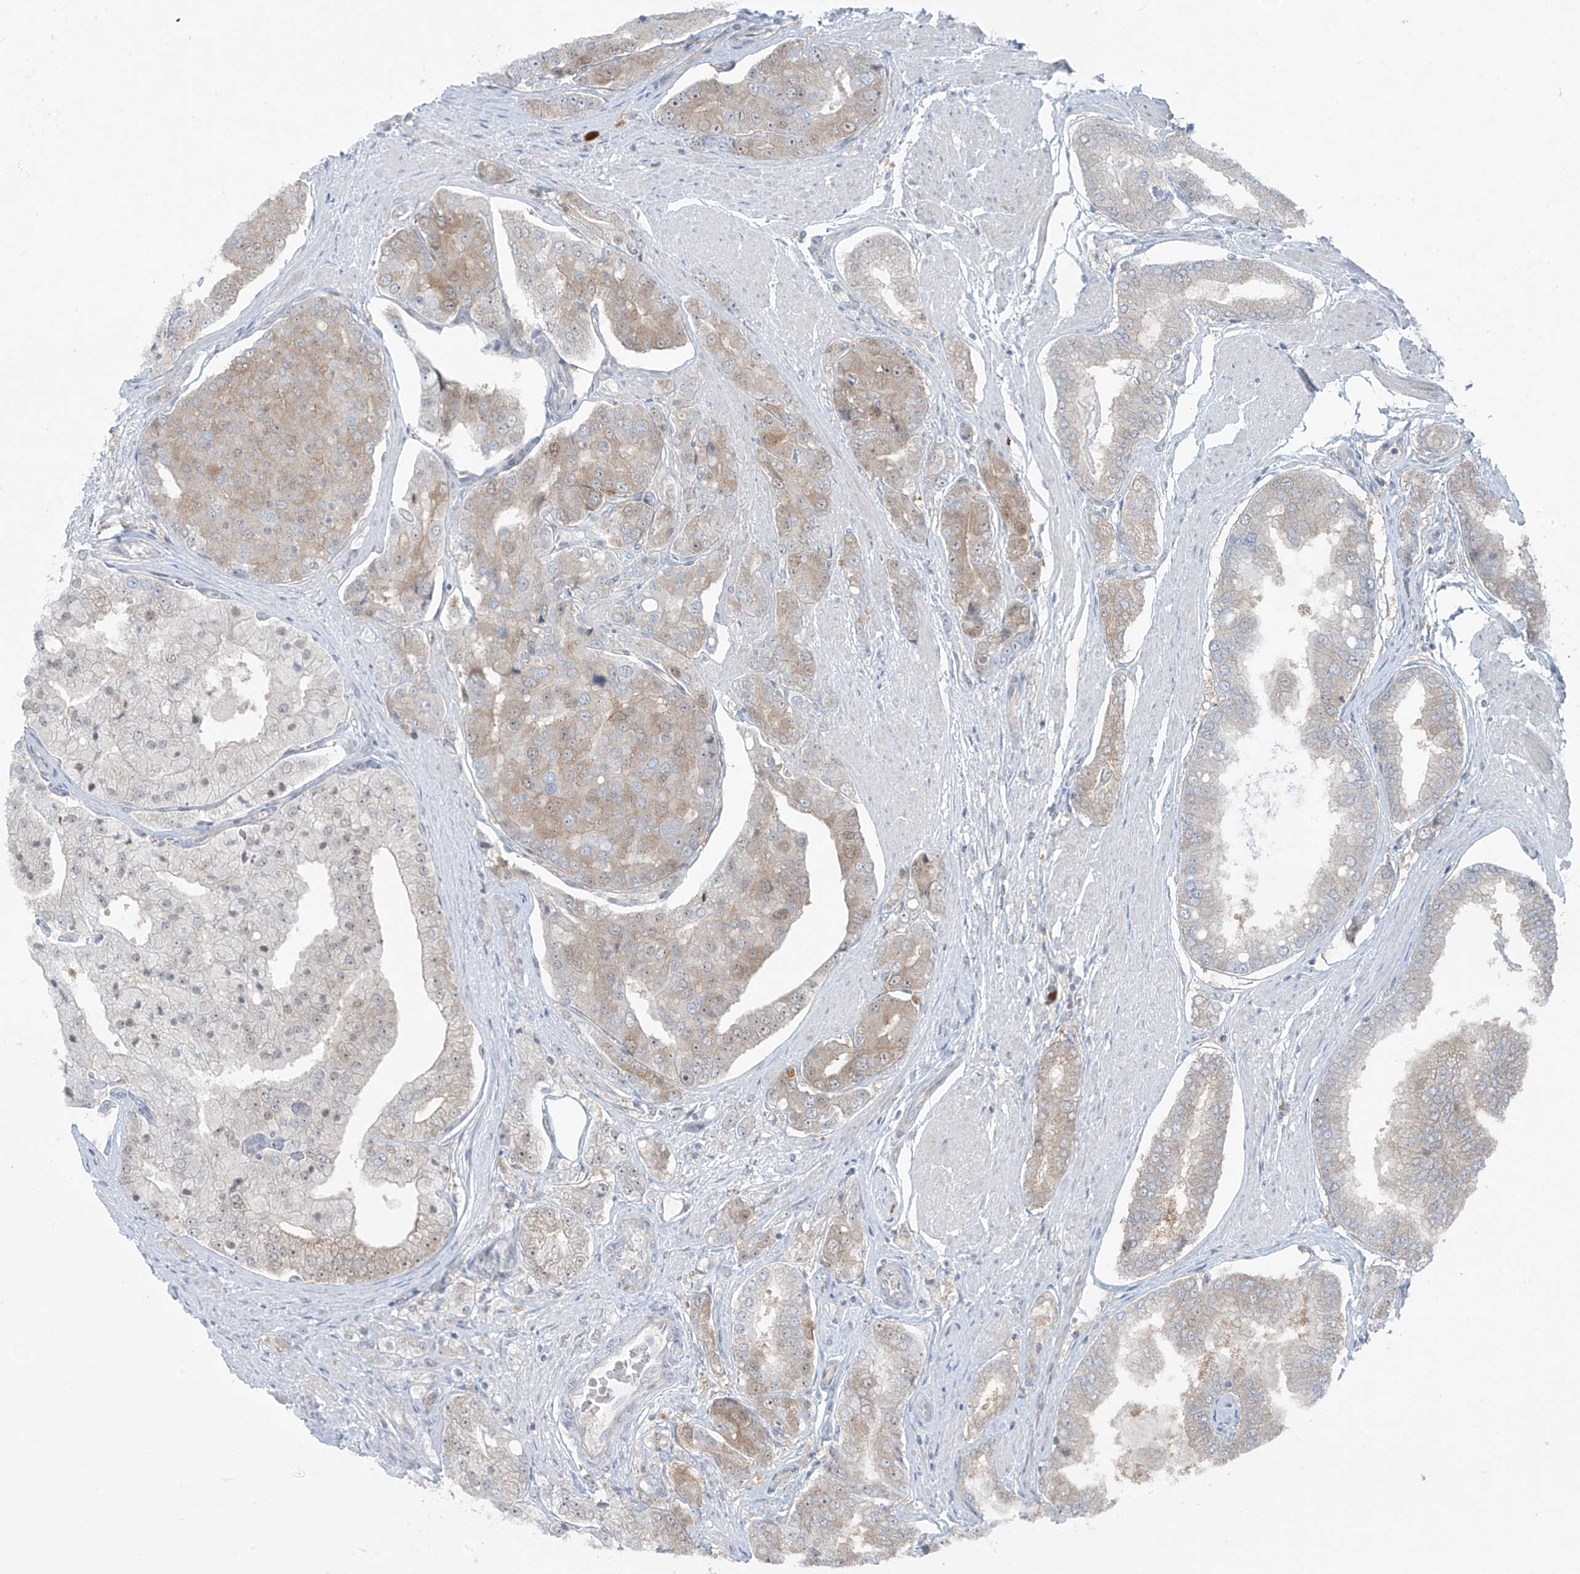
{"staining": {"intensity": "weak", "quantity": "25%-75%", "location": "cytoplasmic/membranous,nuclear"}, "tissue": "prostate cancer", "cell_type": "Tumor cells", "image_type": "cancer", "snomed": [{"axis": "morphology", "description": "Adenocarcinoma, High grade"}, {"axis": "topography", "description": "Prostate"}], "caption": "Protein expression analysis of prostate cancer (high-grade adenocarcinoma) exhibits weak cytoplasmic/membranous and nuclear staining in approximately 25%-75% of tumor cells.", "gene": "PPAT", "patient": {"sex": "male", "age": 50}}